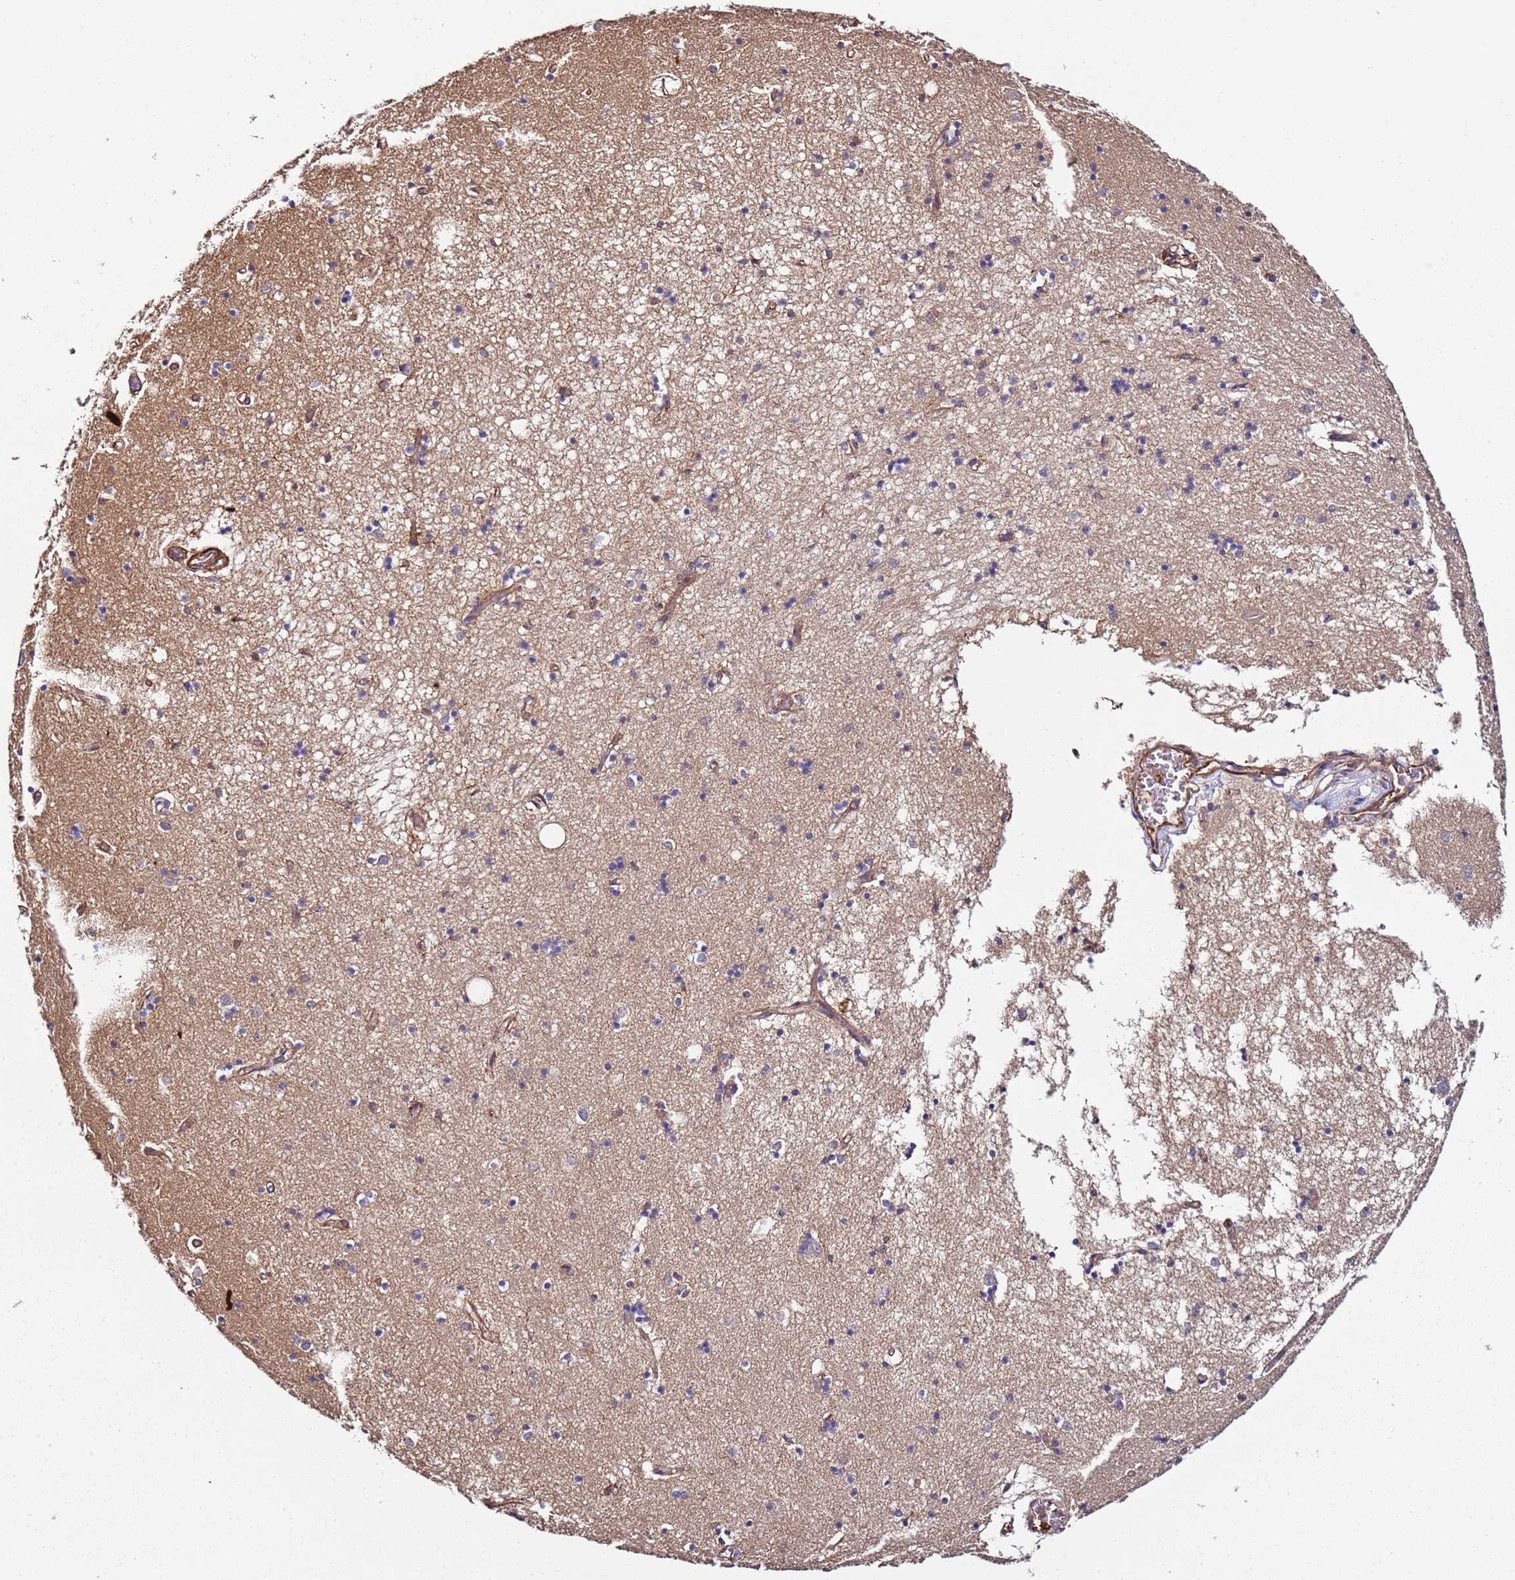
{"staining": {"intensity": "negative", "quantity": "none", "location": "none"}, "tissue": "hippocampus", "cell_type": "Glial cells", "image_type": "normal", "snomed": [{"axis": "morphology", "description": "Normal tissue, NOS"}, {"axis": "topography", "description": "Hippocampus"}], "caption": "Micrograph shows no protein positivity in glial cells of unremarkable hippocampus. Nuclei are stained in blue.", "gene": "CYP2U1", "patient": {"sex": "male", "age": 70}}